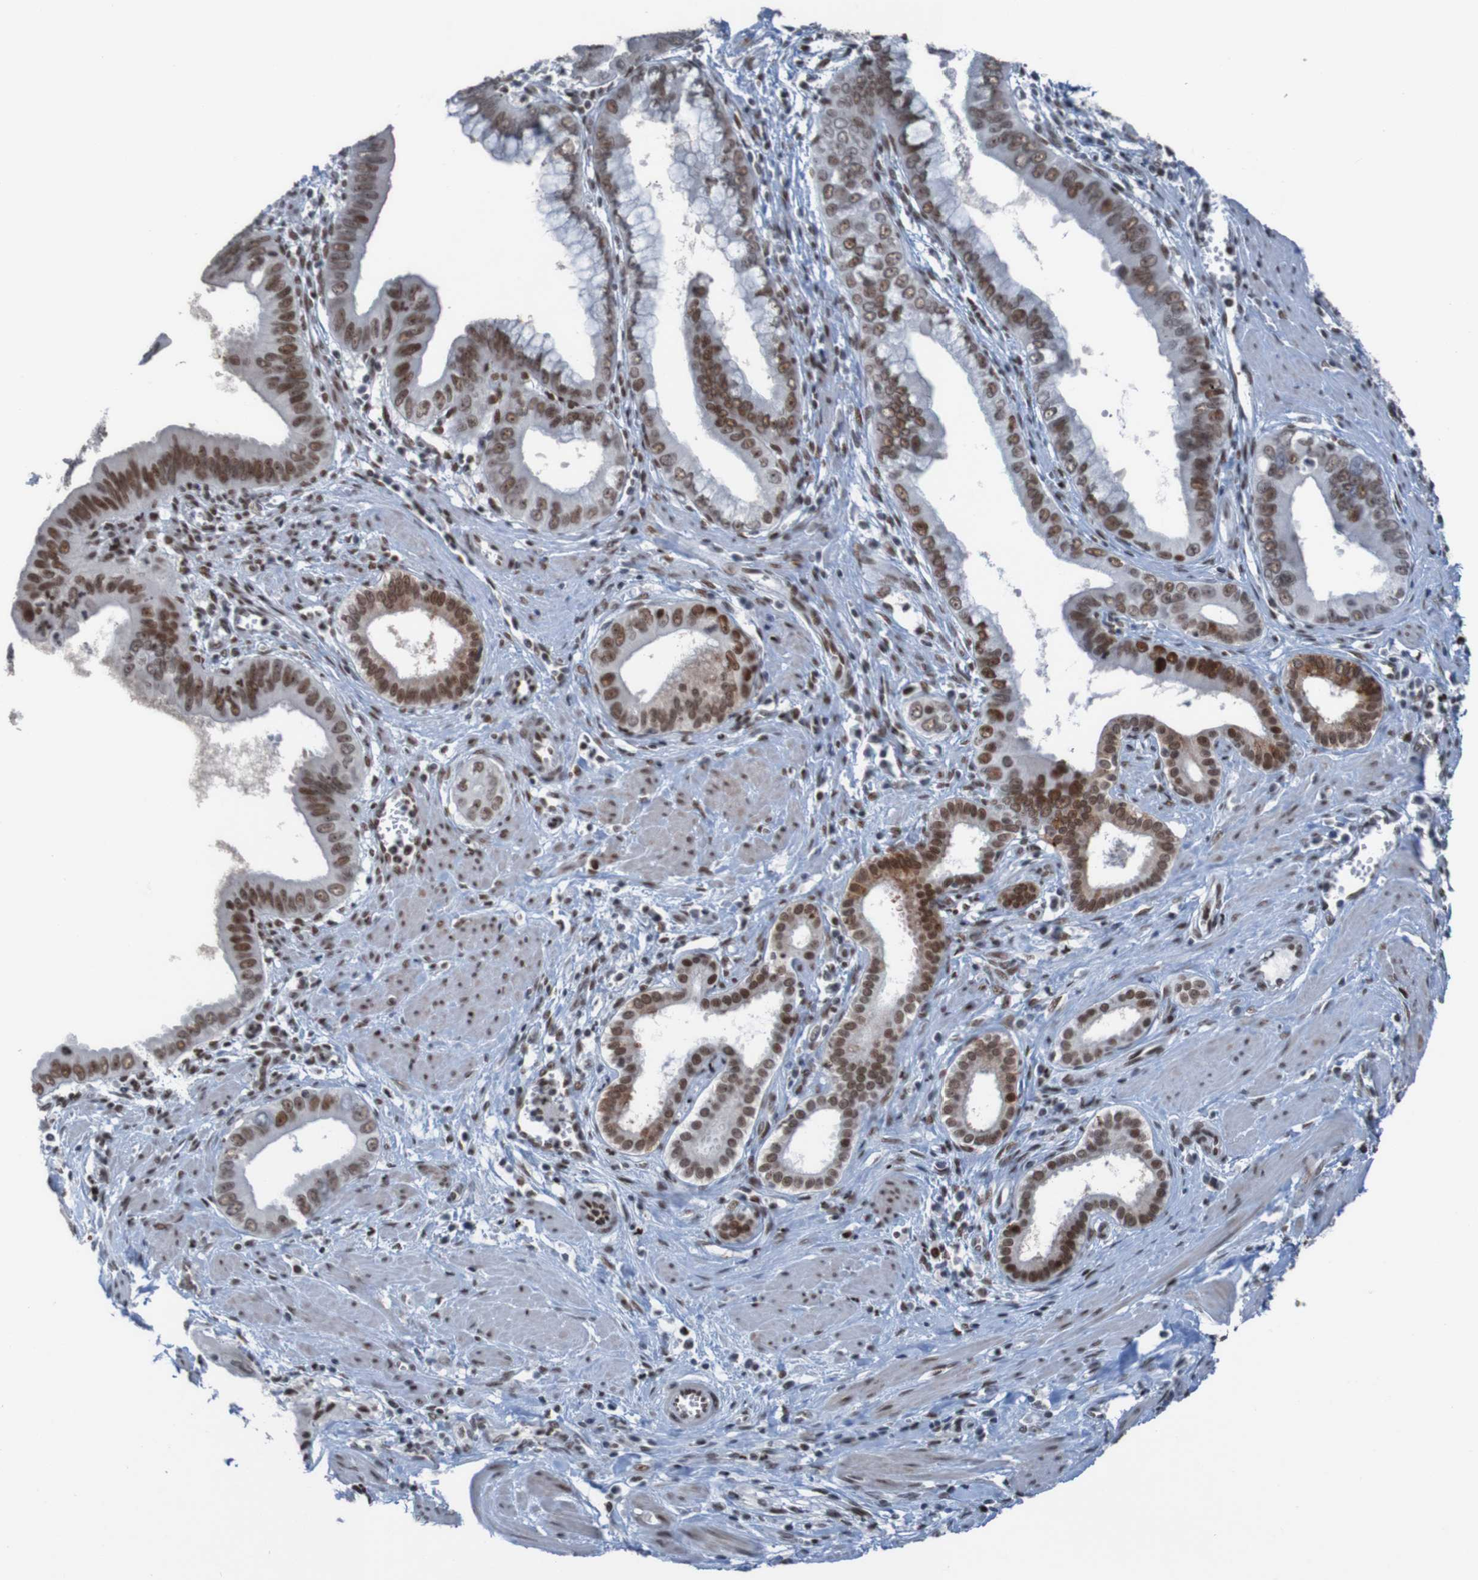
{"staining": {"intensity": "strong", "quantity": ">75%", "location": "cytoplasmic/membranous,nuclear"}, "tissue": "pancreatic cancer", "cell_type": "Tumor cells", "image_type": "cancer", "snomed": [{"axis": "morphology", "description": "Normal tissue, NOS"}, {"axis": "topography", "description": "Lymph node"}], "caption": "The image shows staining of pancreatic cancer, revealing strong cytoplasmic/membranous and nuclear protein staining (brown color) within tumor cells. (IHC, brightfield microscopy, high magnification).", "gene": "PHF2", "patient": {"sex": "male", "age": 50}}